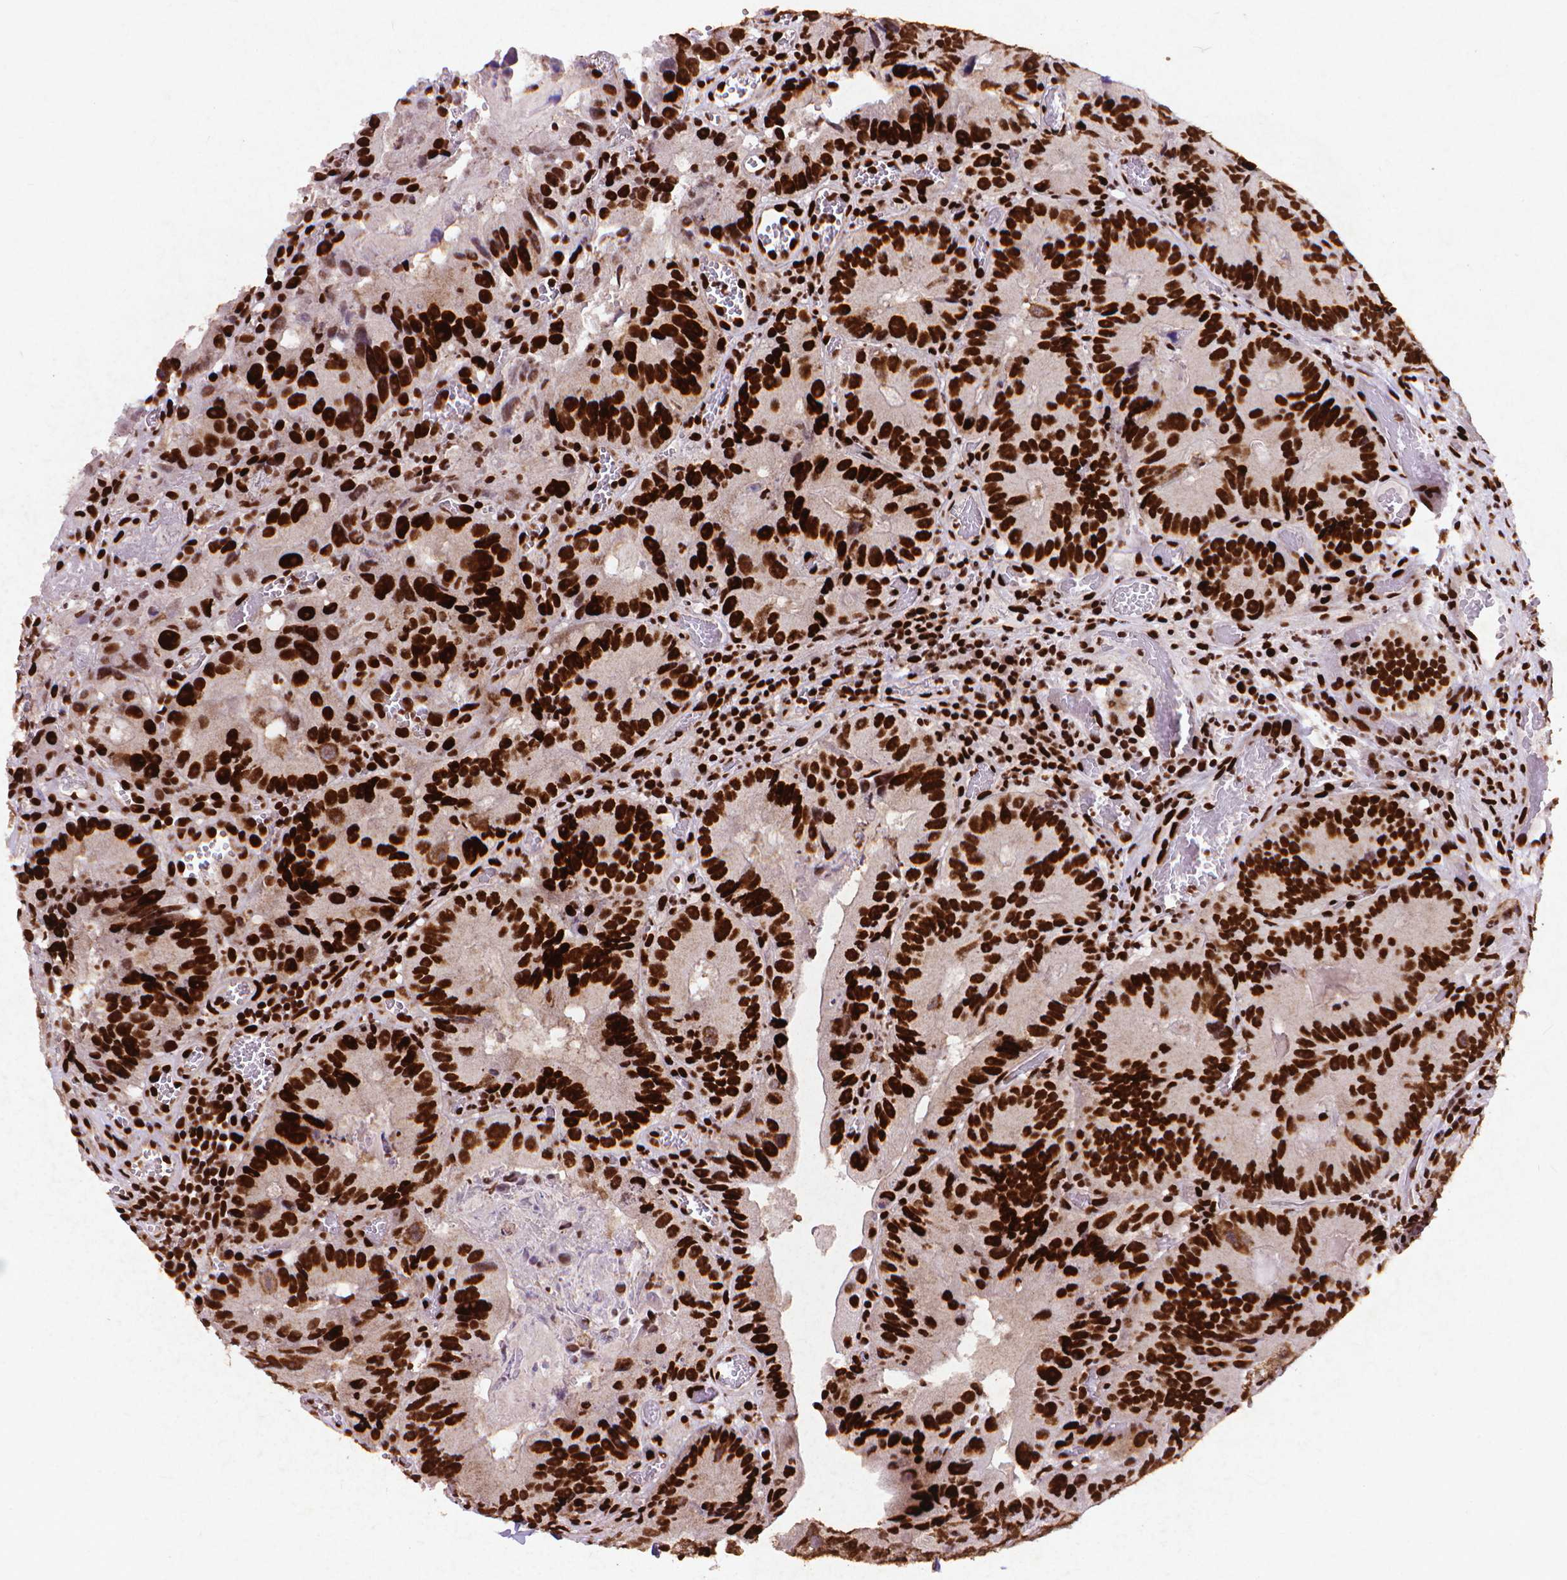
{"staining": {"intensity": "strong", "quantity": ">75%", "location": "nuclear"}, "tissue": "colorectal cancer", "cell_type": "Tumor cells", "image_type": "cancer", "snomed": [{"axis": "morphology", "description": "Adenocarcinoma, NOS"}, {"axis": "topography", "description": "Colon"}], "caption": "Adenocarcinoma (colorectal) was stained to show a protein in brown. There is high levels of strong nuclear expression in approximately >75% of tumor cells.", "gene": "CITED2", "patient": {"sex": "female", "age": 86}}